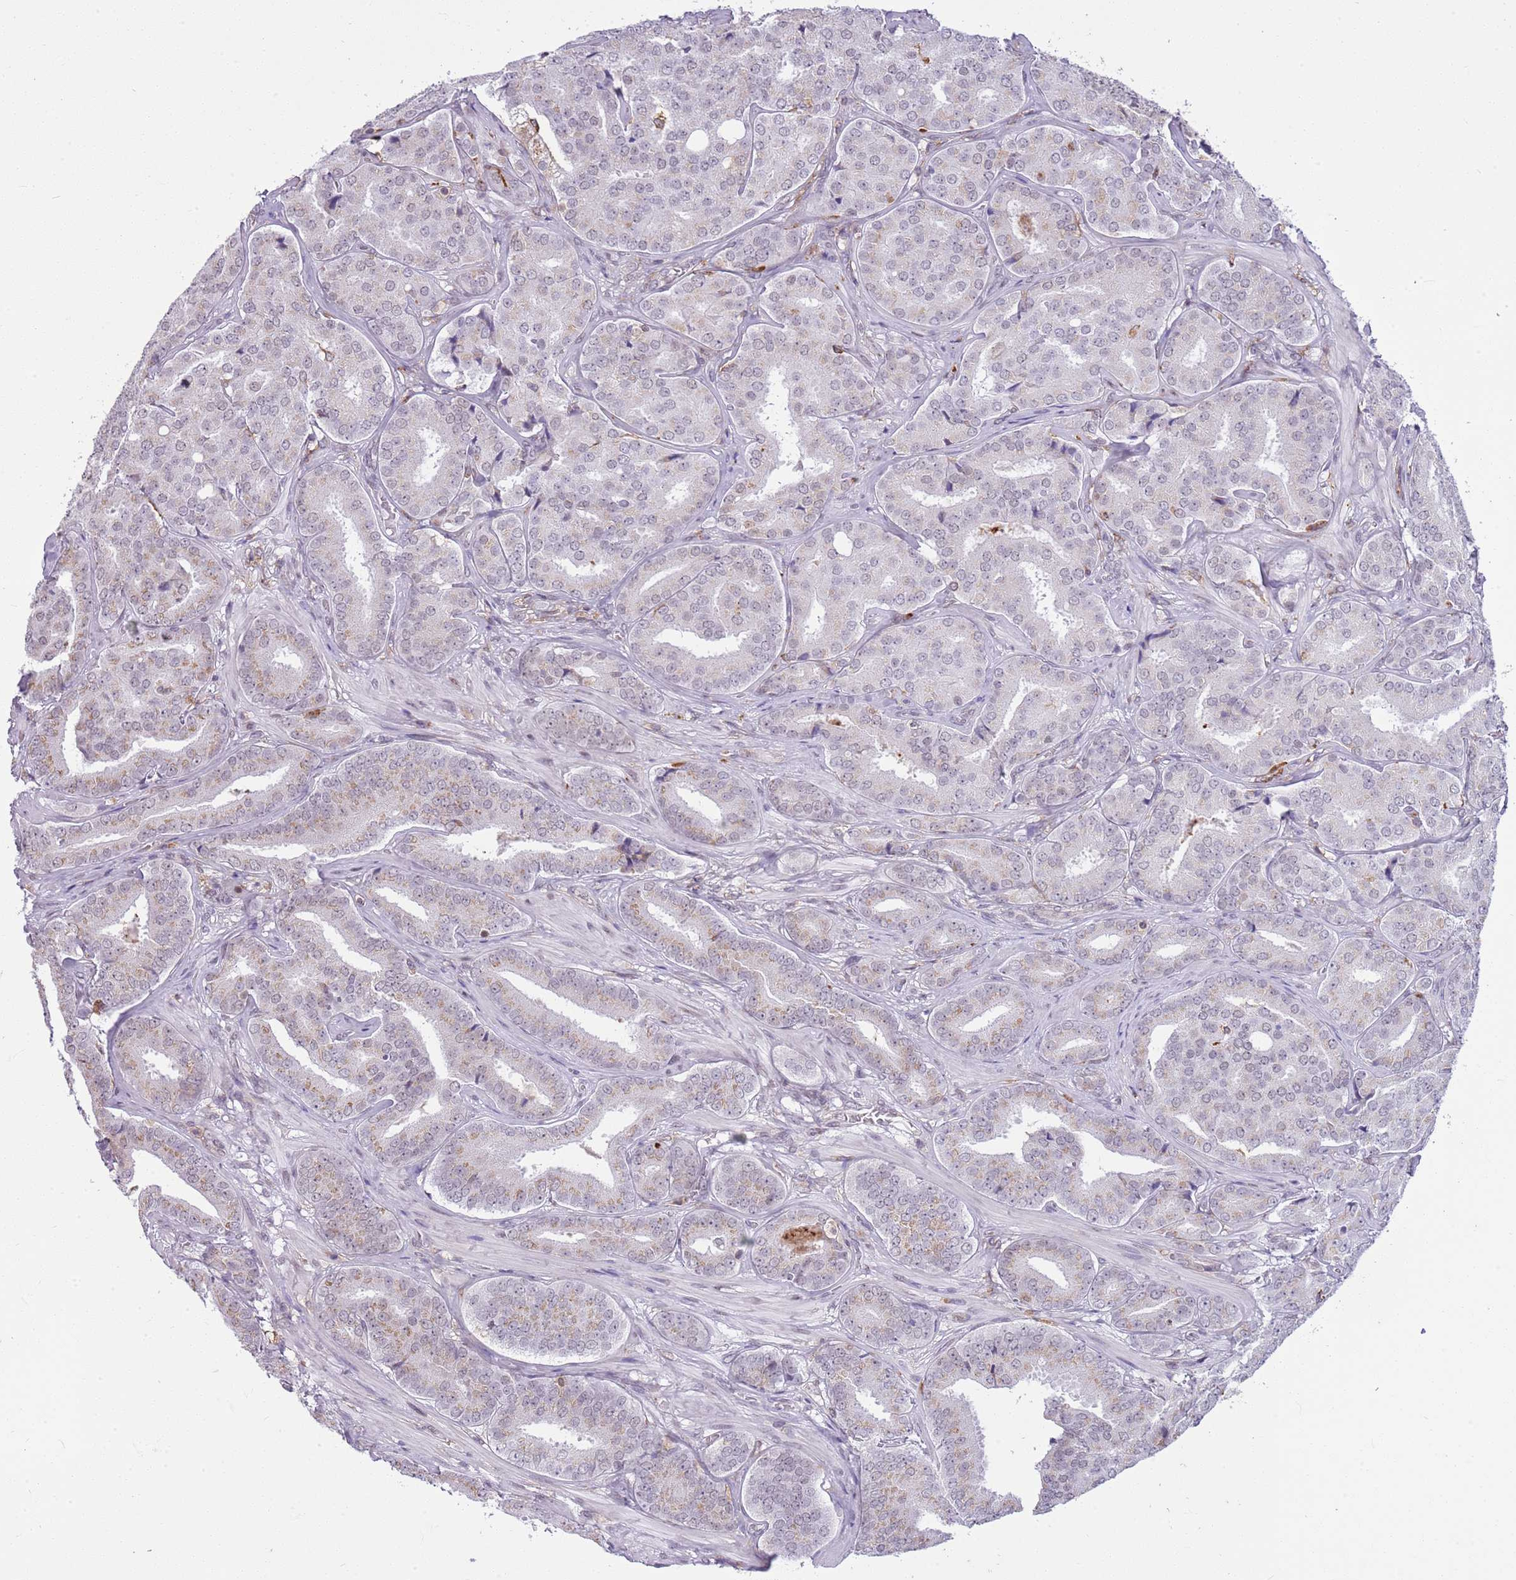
{"staining": {"intensity": "weak", "quantity": "<25%", "location": "nuclear"}, "tissue": "prostate cancer", "cell_type": "Tumor cells", "image_type": "cancer", "snomed": [{"axis": "morphology", "description": "Adenocarcinoma, High grade"}, {"axis": "topography", "description": "Prostate"}], "caption": "Tumor cells are negative for protein expression in human prostate adenocarcinoma (high-grade).", "gene": "DHX32", "patient": {"sex": "male", "age": 63}}